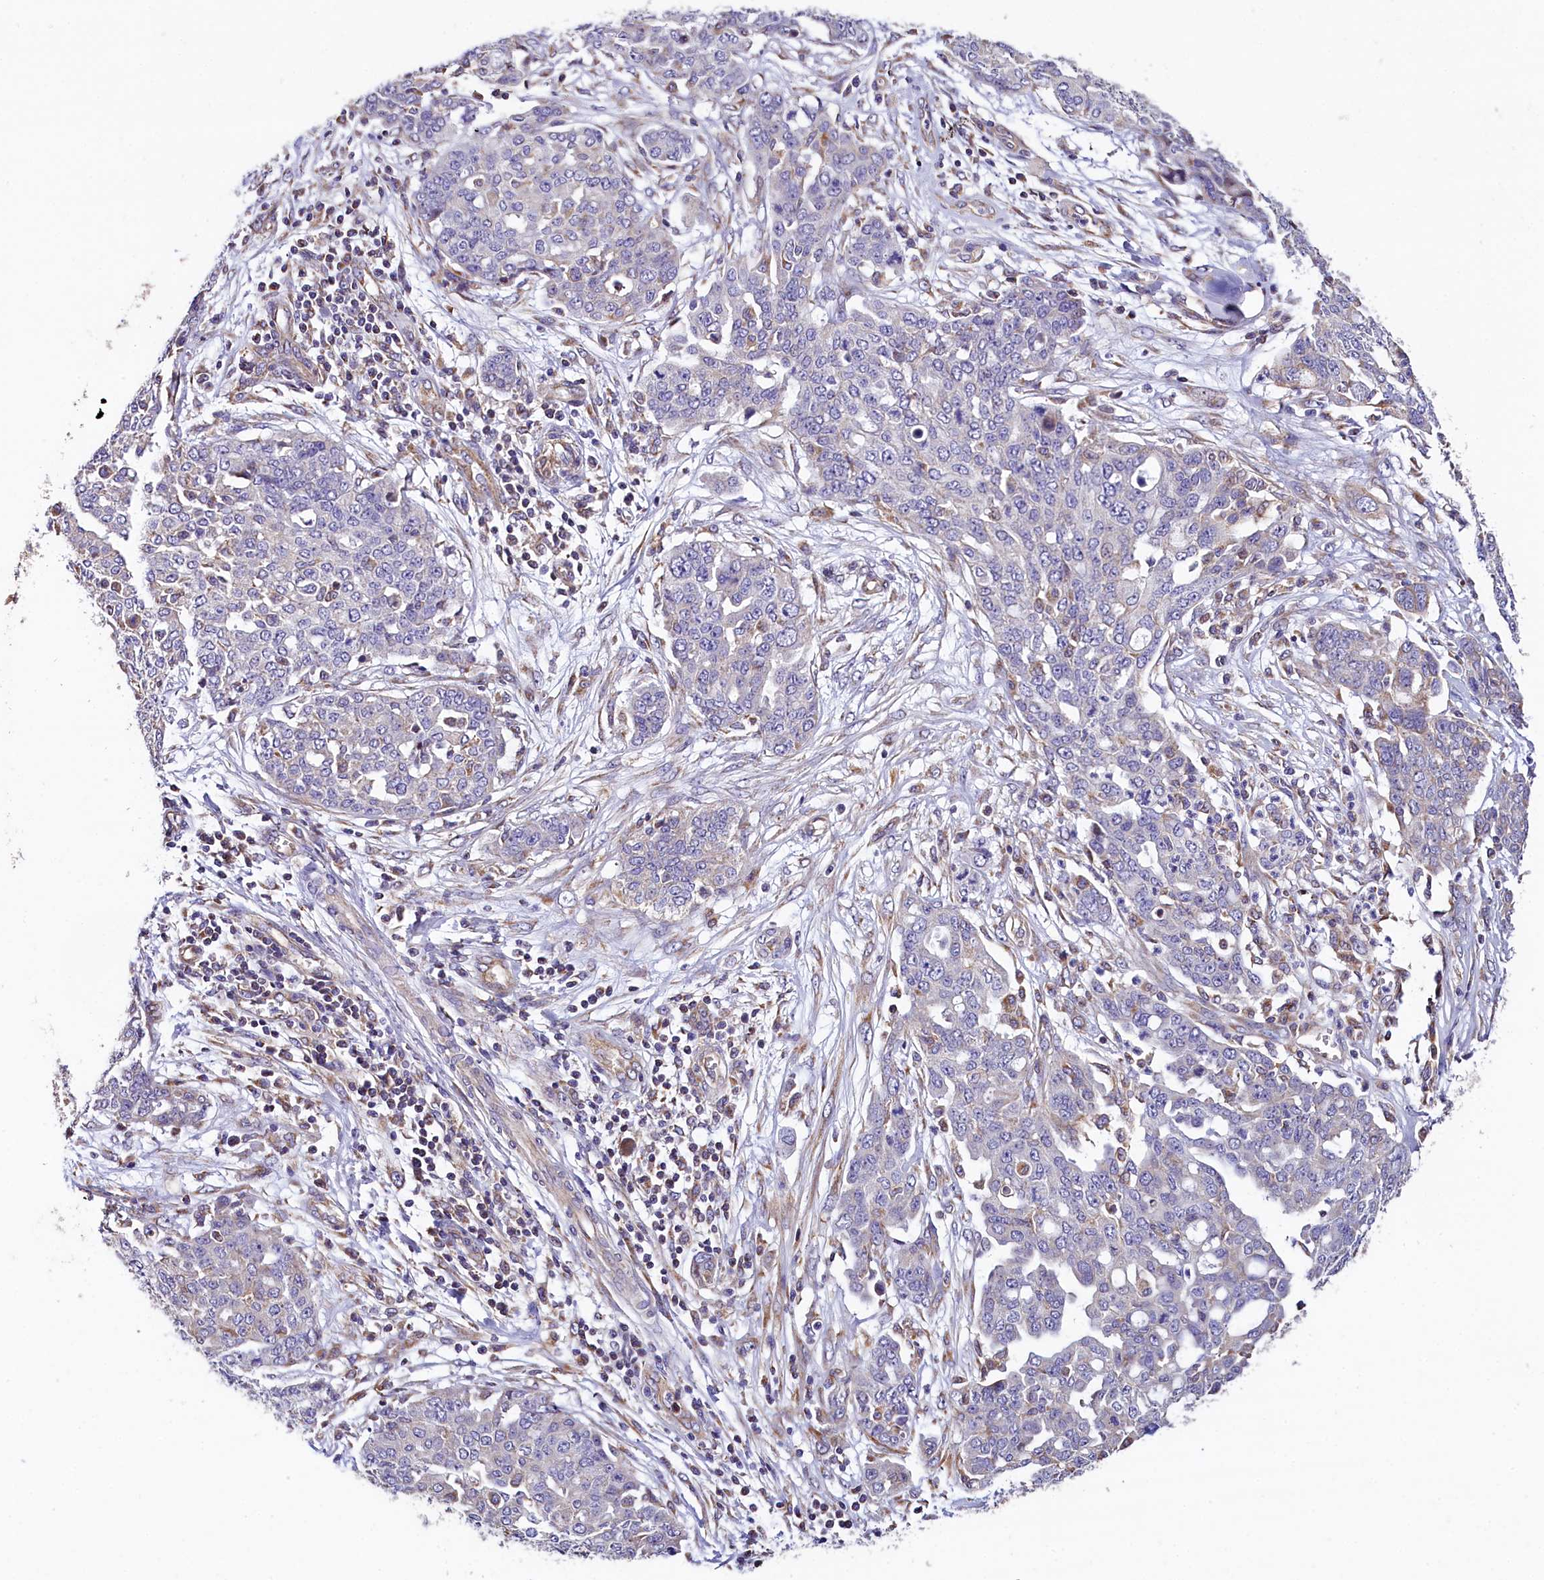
{"staining": {"intensity": "negative", "quantity": "none", "location": "none"}, "tissue": "ovarian cancer", "cell_type": "Tumor cells", "image_type": "cancer", "snomed": [{"axis": "morphology", "description": "Cystadenocarcinoma, serous, NOS"}, {"axis": "topography", "description": "Soft tissue"}, {"axis": "topography", "description": "Ovary"}], "caption": "Protein analysis of ovarian cancer reveals no significant positivity in tumor cells.", "gene": "ACAA2", "patient": {"sex": "female", "age": 57}}